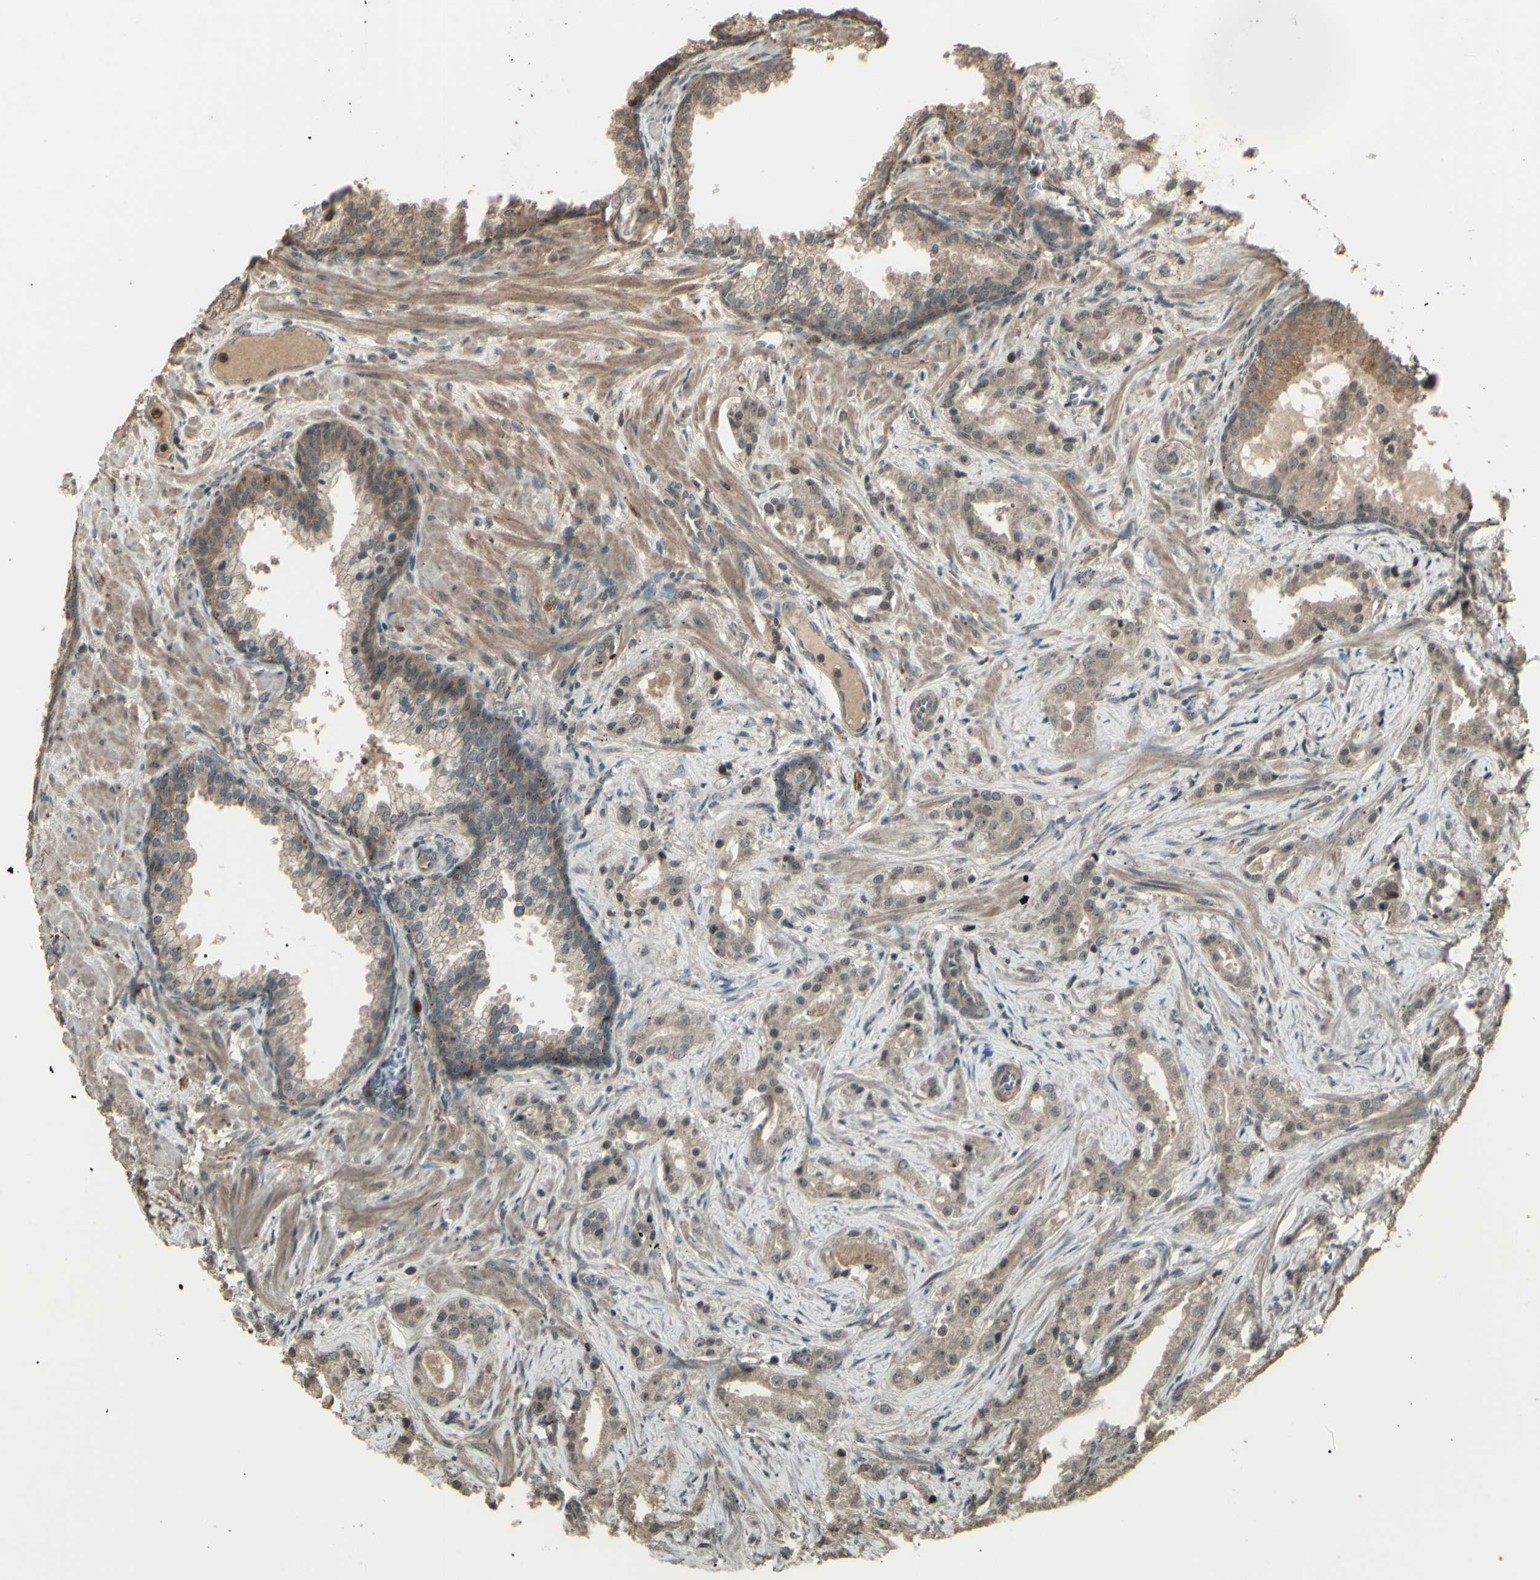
{"staining": {"intensity": "weak", "quantity": ">75%", "location": "cytoplasmic/membranous,nuclear"}, "tissue": "prostate cancer", "cell_type": "Tumor cells", "image_type": "cancer", "snomed": [{"axis": "morphology", "description": "Adenocarcinoma, Low grade"}, {"axis": "topography", "description": "Prostate"}], "caption": "An IHC micrograph of neoplastic tissue is shown. Protein staining in brown highlights weak cytoplasmic/membranous and nuclear positivity in prostate cancer (adenocarcinoma (low-grade)) within tumor cells.", "gene": "GNAS", "patient": {"sex": "male", "age": 59}}